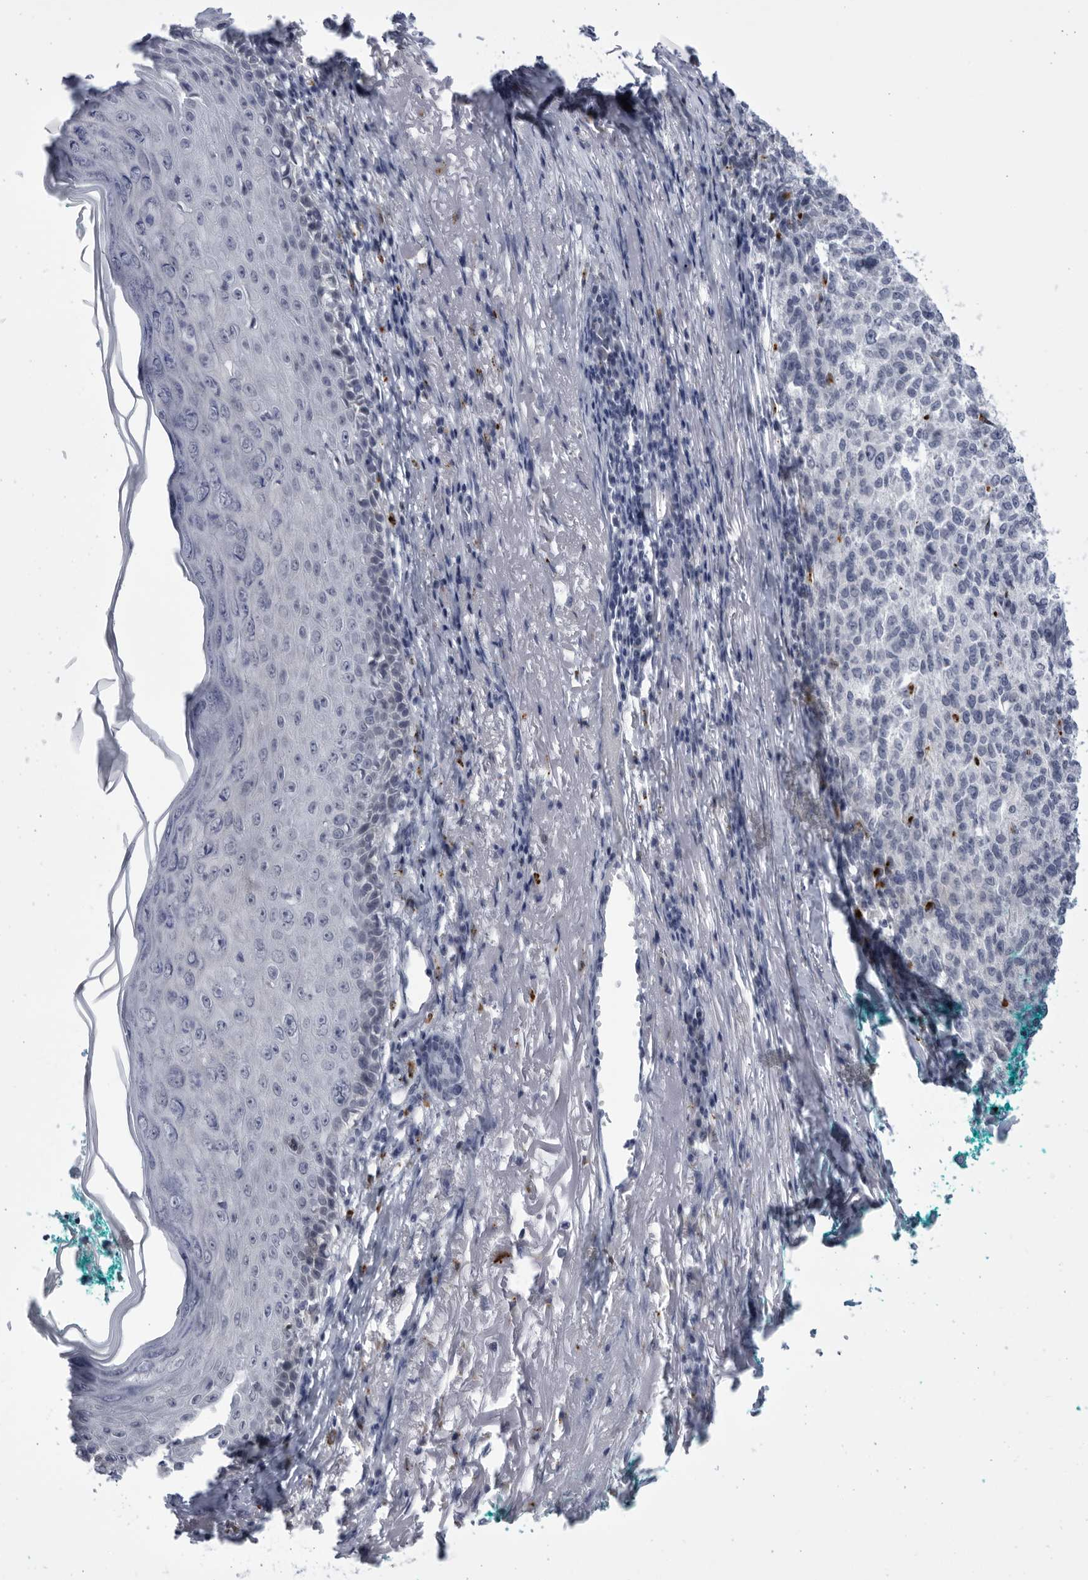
{"staining": {"intensity": "negative", "quantity": "none", "location": "none"}, "tissue": "melanoma", "cell_type": "Tumor cells", "image_type": "cancer", "snomed": [{"axis": "morphology", "description": "Necrosis, NOS"}, {"axis": "morphology", "description": "Malignant melanoma, NOS"}, {"axis": "topography", "description": "Skin"}], "caption": "Micrograph shows no protein positivity in tumor cells of melanoma tissue. (IHC, brightfield microscopy, high magnification).", "gene": "CCDC181", "patient": {"sex": "female", "age": 87}}